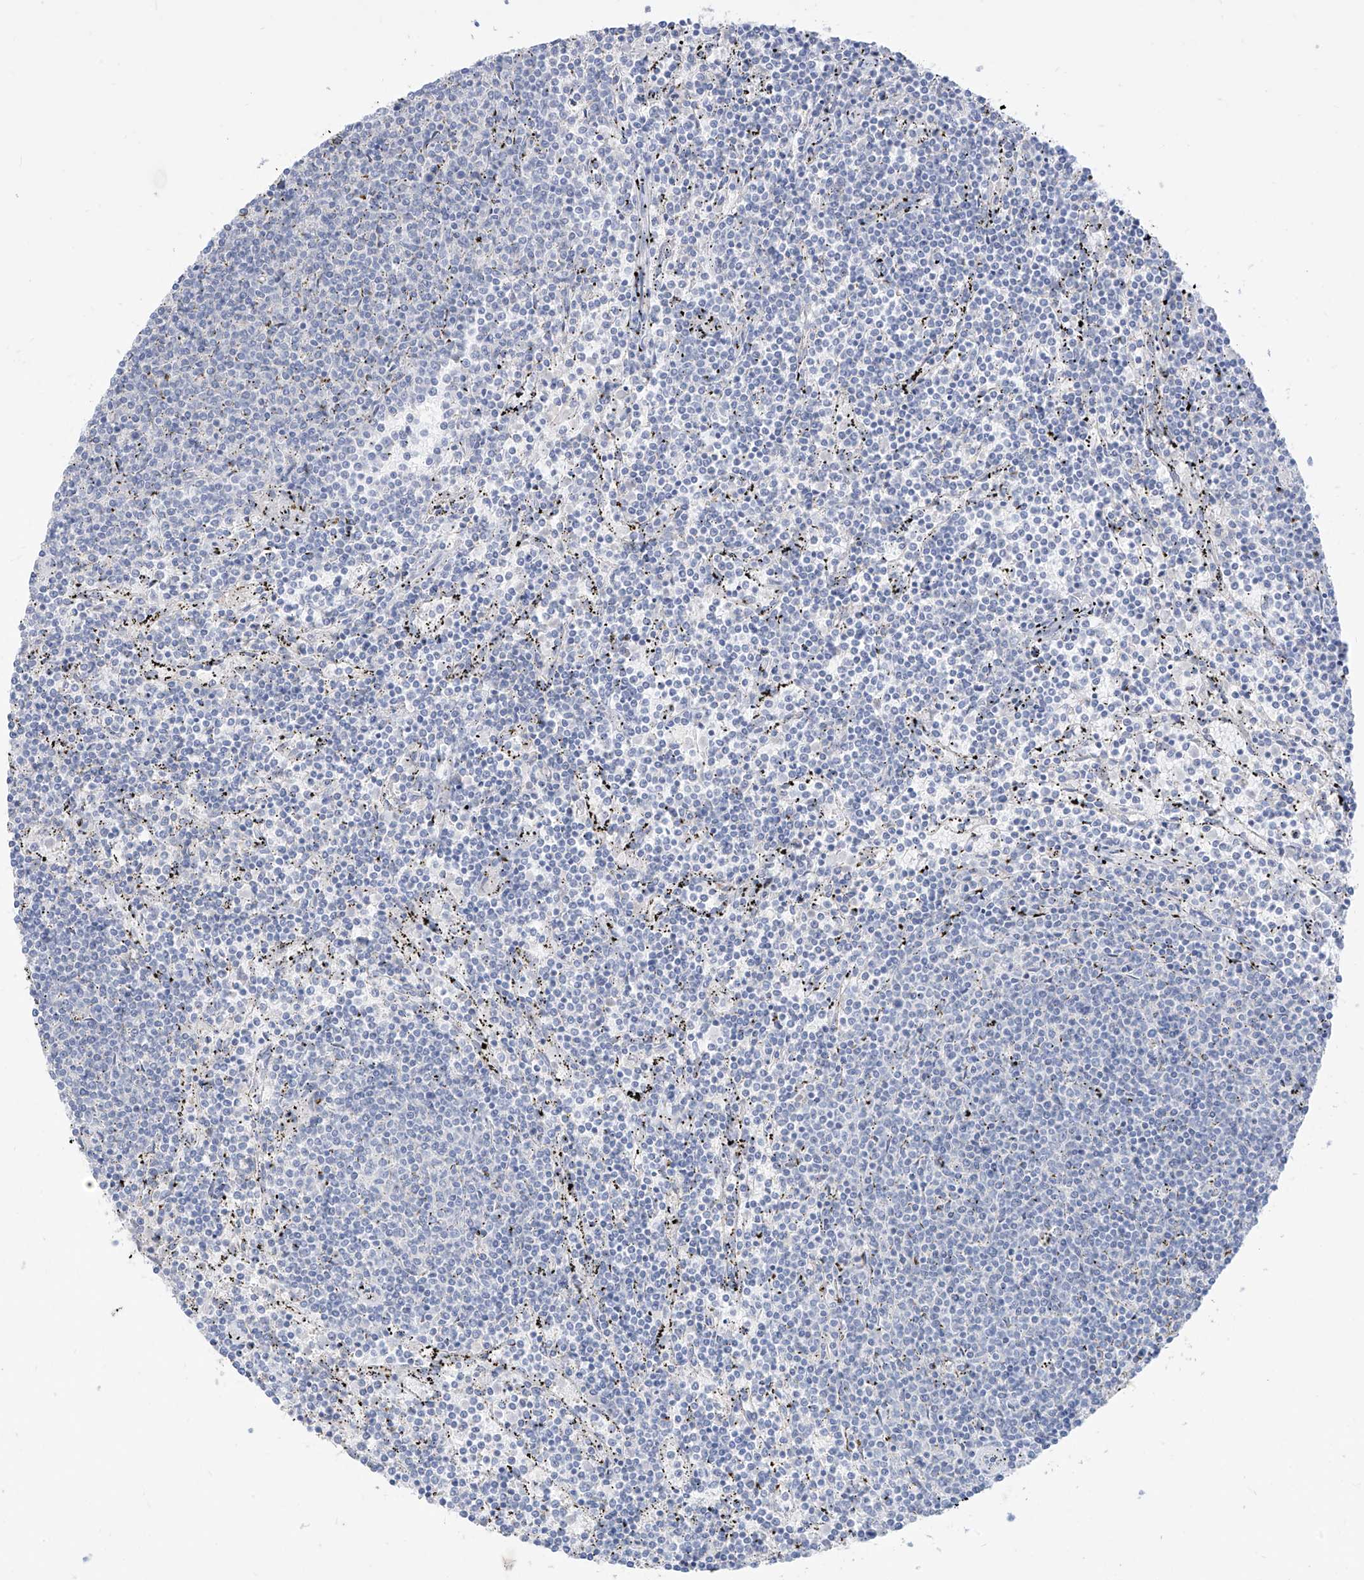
{"staining": {"intensity": "negative", "quantity": "none", "location": "none"}, "tissue": "lymphoma", "cell_type": "Tumor cells", "image_type": "cancer", "snomed": [{"axis": "morphology", "description": "Malignant lymphoma, non-Hodgkin's type, Low grade"}, {"axis": "topography", "description": "Spleen"}], "caption": "Image shows no significant protein positivity in tumor cells of malignant lymphoma, non-Hodgkin's type (low-grade).", "gene": "ARHGEF40", "patient": {"sex": "female", "age": 50}}